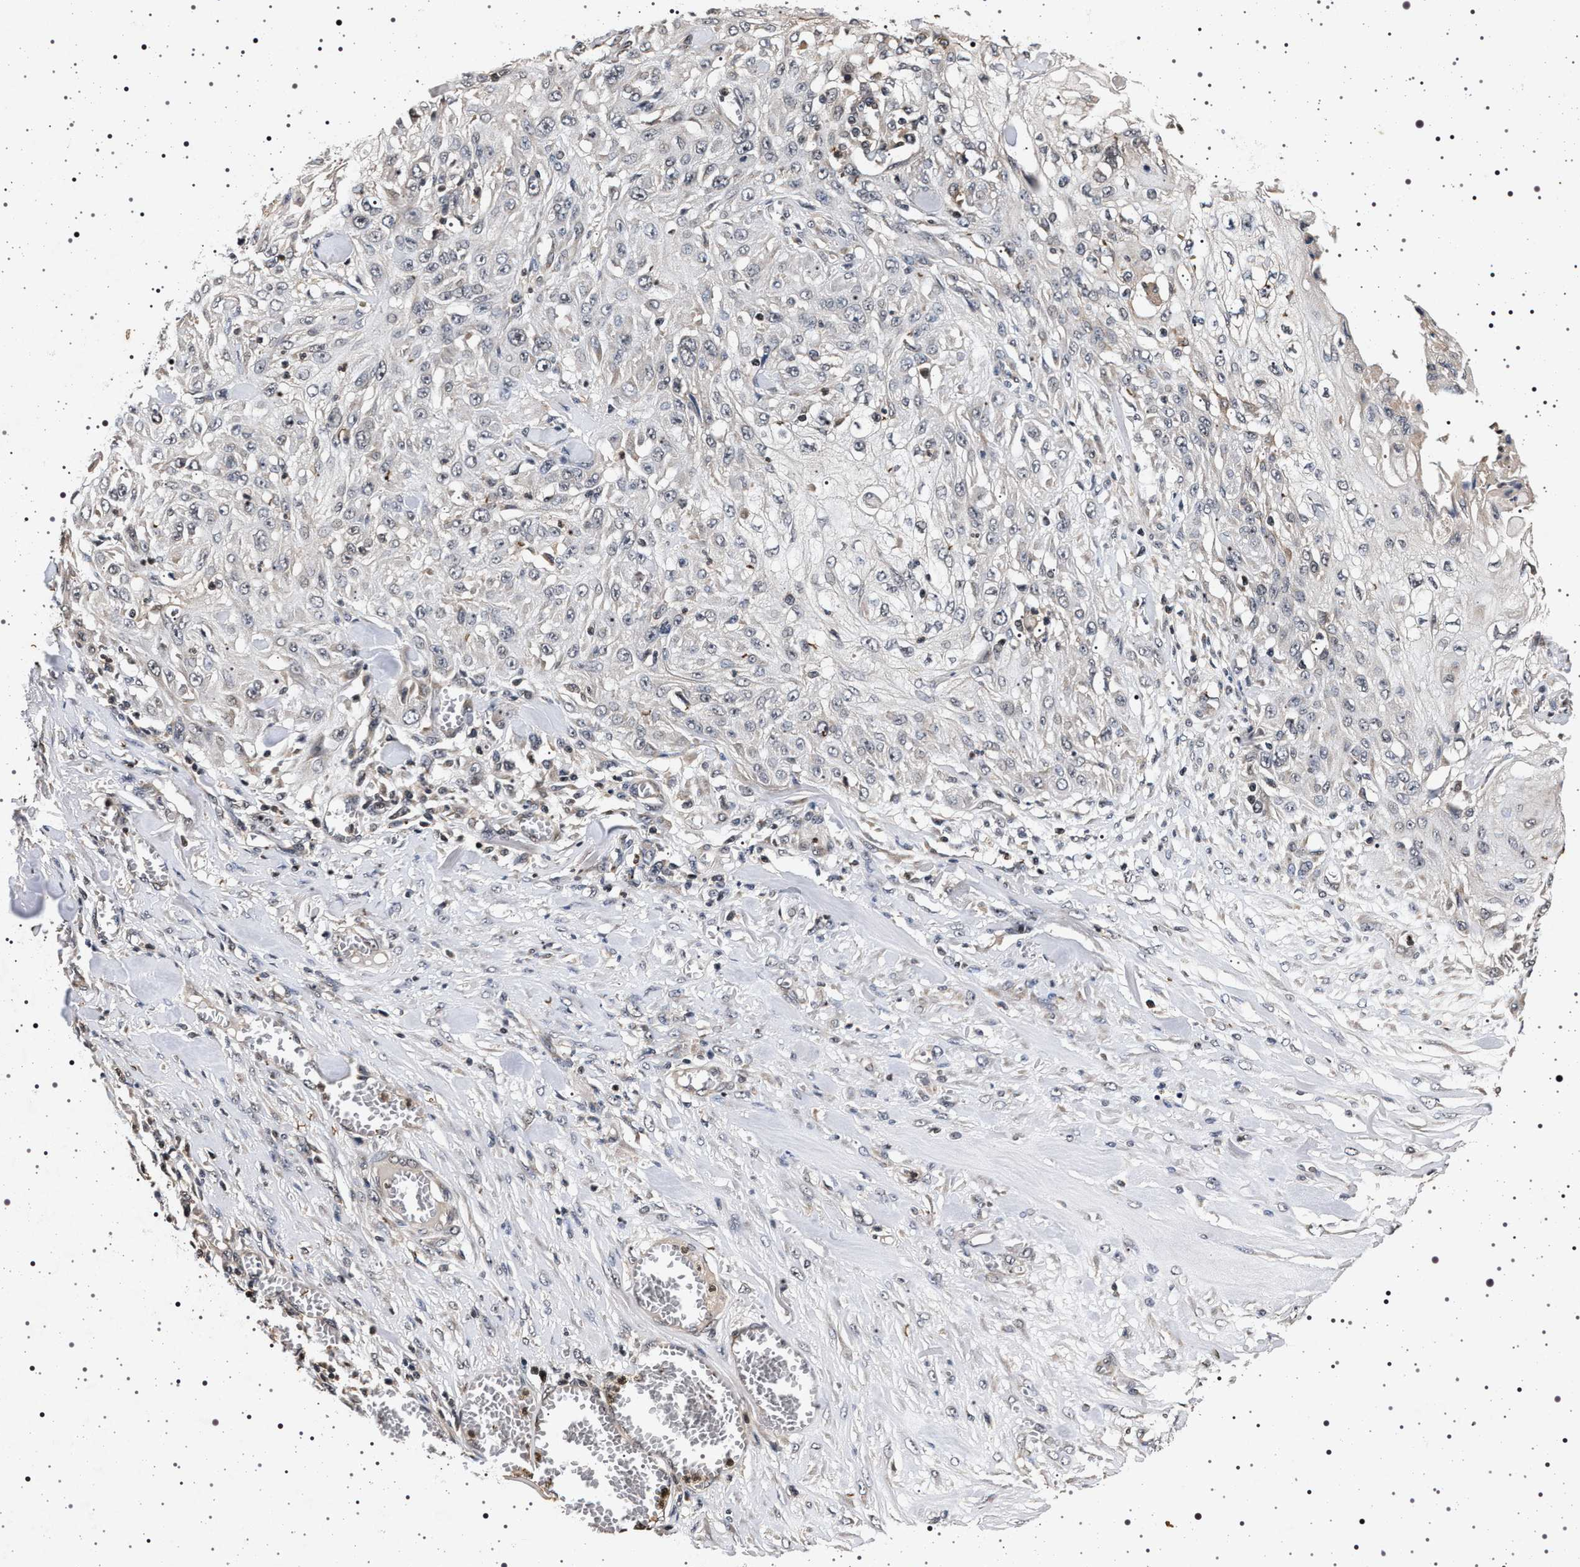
{"staining": {"intensity": "negative", "quantity": "none", "location": "none"}, "tissue": "skin cancer", "cell_type": "Tumor cells", "image_type": "cancer", "snomed": [{"axis": "morphology", "description": "Squamous cell carcinoma, NOS"}, {"axis": "morphology", "description": "Squamous cell carcinoma, metastatic, NOS"}, {"axis": "topography", "description": "Skin"}, {"axis": "topography", "description": "Lymph node"}], "caption": "Tumor cells show no significant positivity in skin cancer.", "gene": "CDKN1B", "patient": {"sex": "male", "age": 75}}